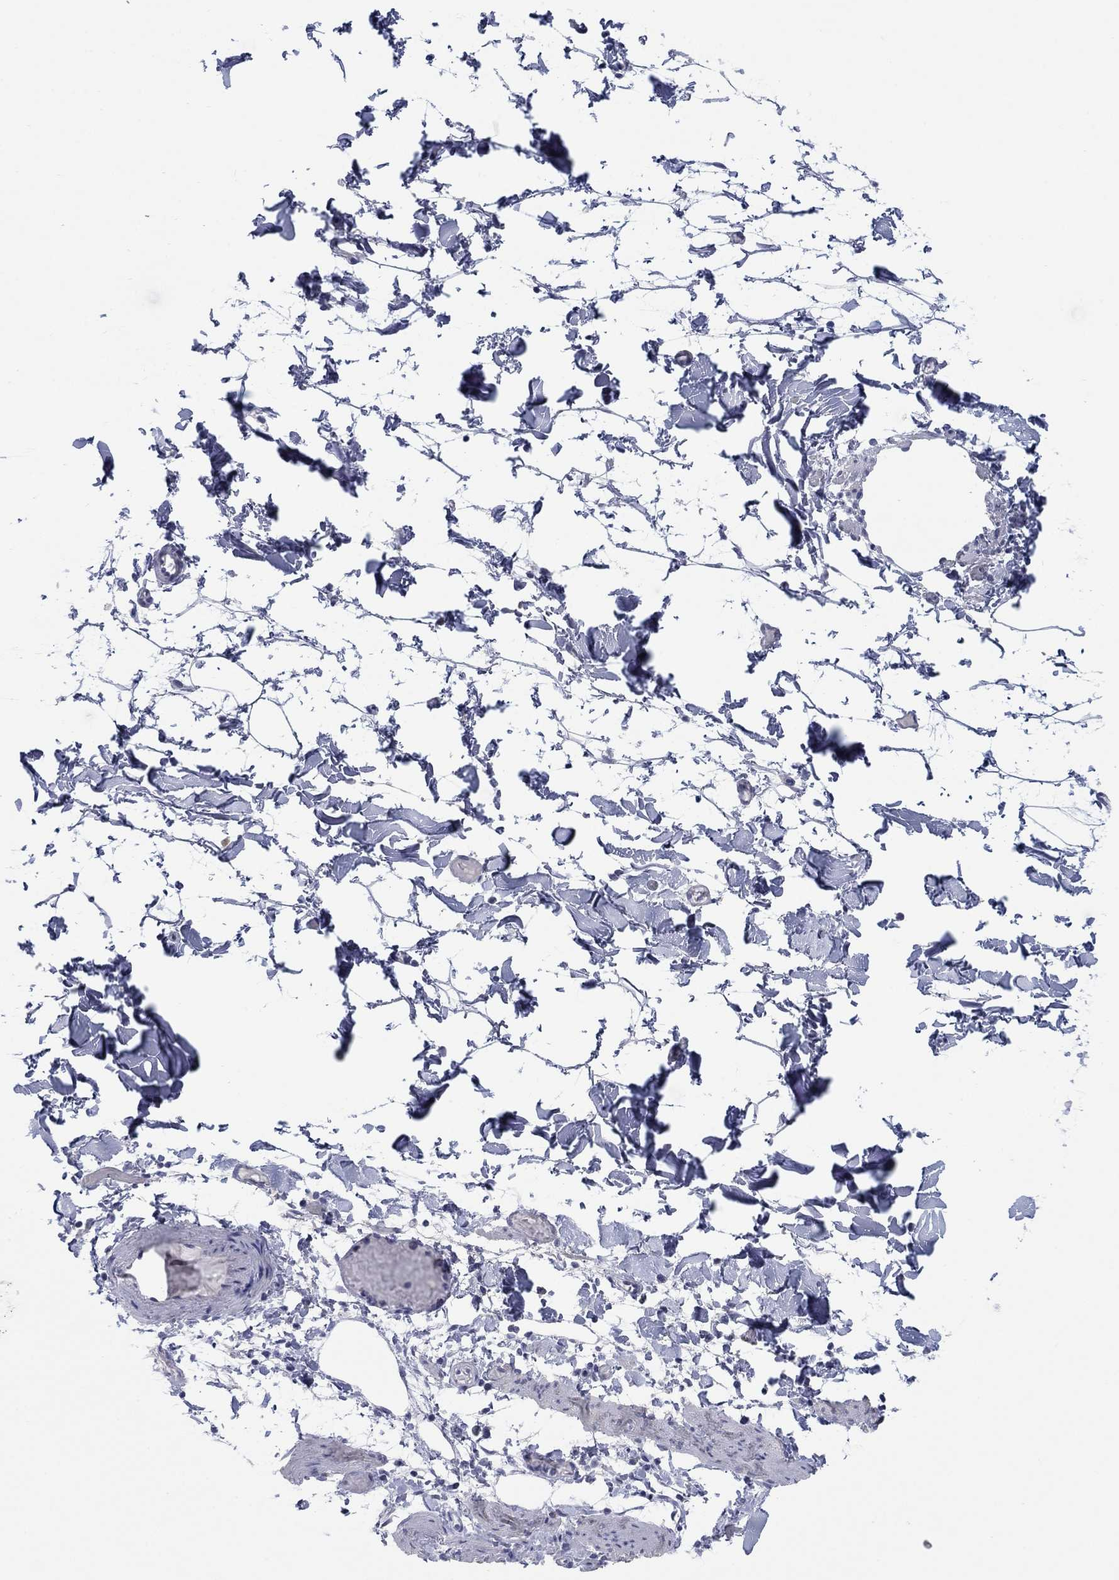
{"staining": {"intensity": "negative", "quantity": "none", "location": "none"}, "tissue": "adipose tissue", "cell_type": "Adipocytes", "image_type": "normal", "snomed": [{"axis": "morphology", "description": "Normal tissue, NOS"}, {"axis": "topography", "description": "Gallbladder"}, {"axis": "topography", "description": "Peripheral nerve tissue"}], "caption": "This histopathology image is of unremarkable adipose tissue stained with immunohistochemistry to label a protein in brown with the nuclei are counter-stained blue. There is no expression in adipocytes.", "gene": "ATP6V1G2", "patient": {"sex": "female", "age": 45}}